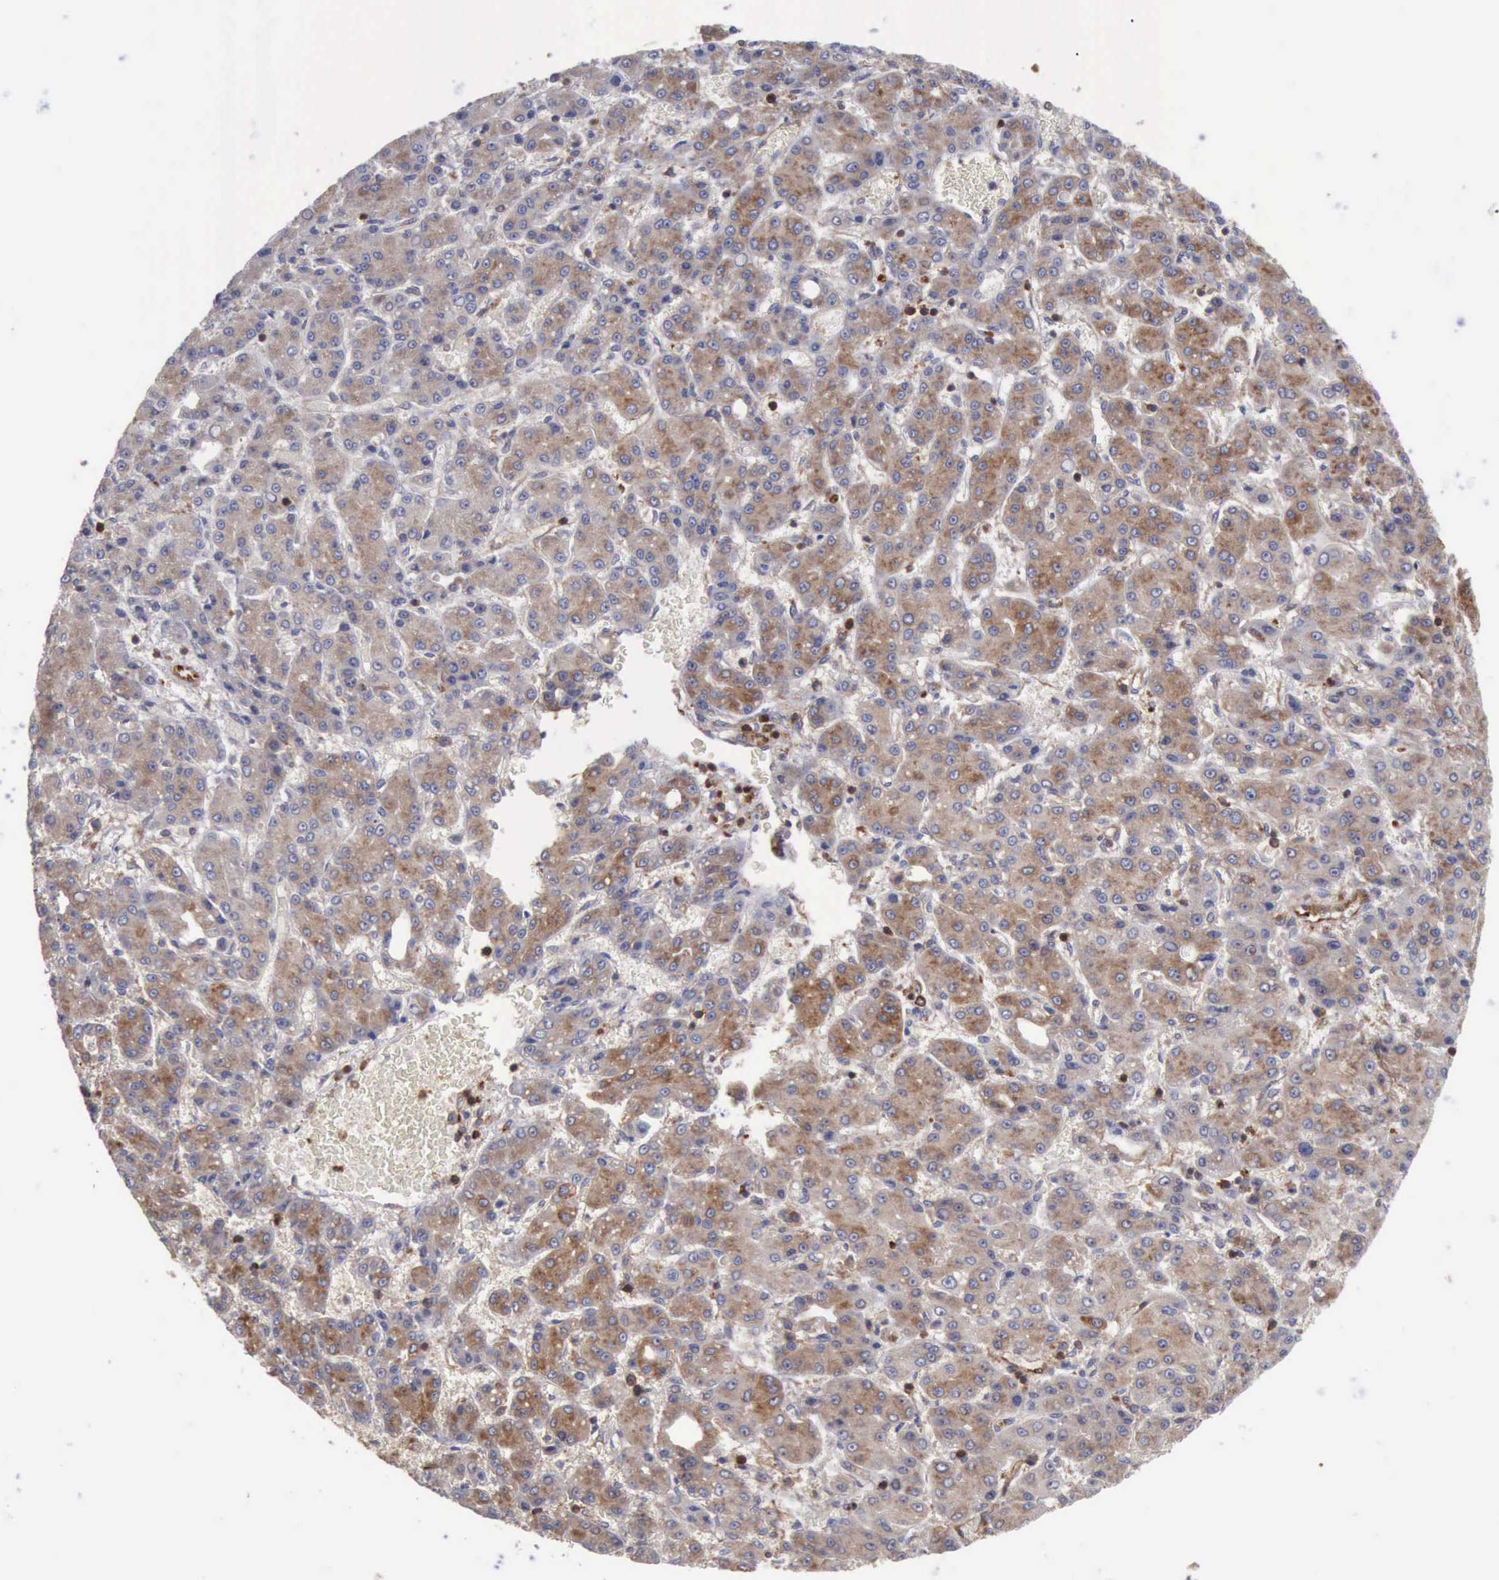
{"staining": {"intensity": "weak", "quantity": ">75%", "location": "cytoplasmic/membranous"}, "tissue": "liver cancer", "cell_type": "Tumor cells", "image_type": "cancer", "snomed": [{"axis": "morphology", "description": "Carcinoma, Hepatocellular, NOS"}, {"axis": "topography", "description": "Liver"}], "caption": "Liver hepatocellular carcinoma was stained to show a protein in brown. There is low levels of weak cytoplasmic/membranous expression in about >75% of tumor cells.", "gene": "PDCD4", "patient": {"sex": "male", "age": 69}}